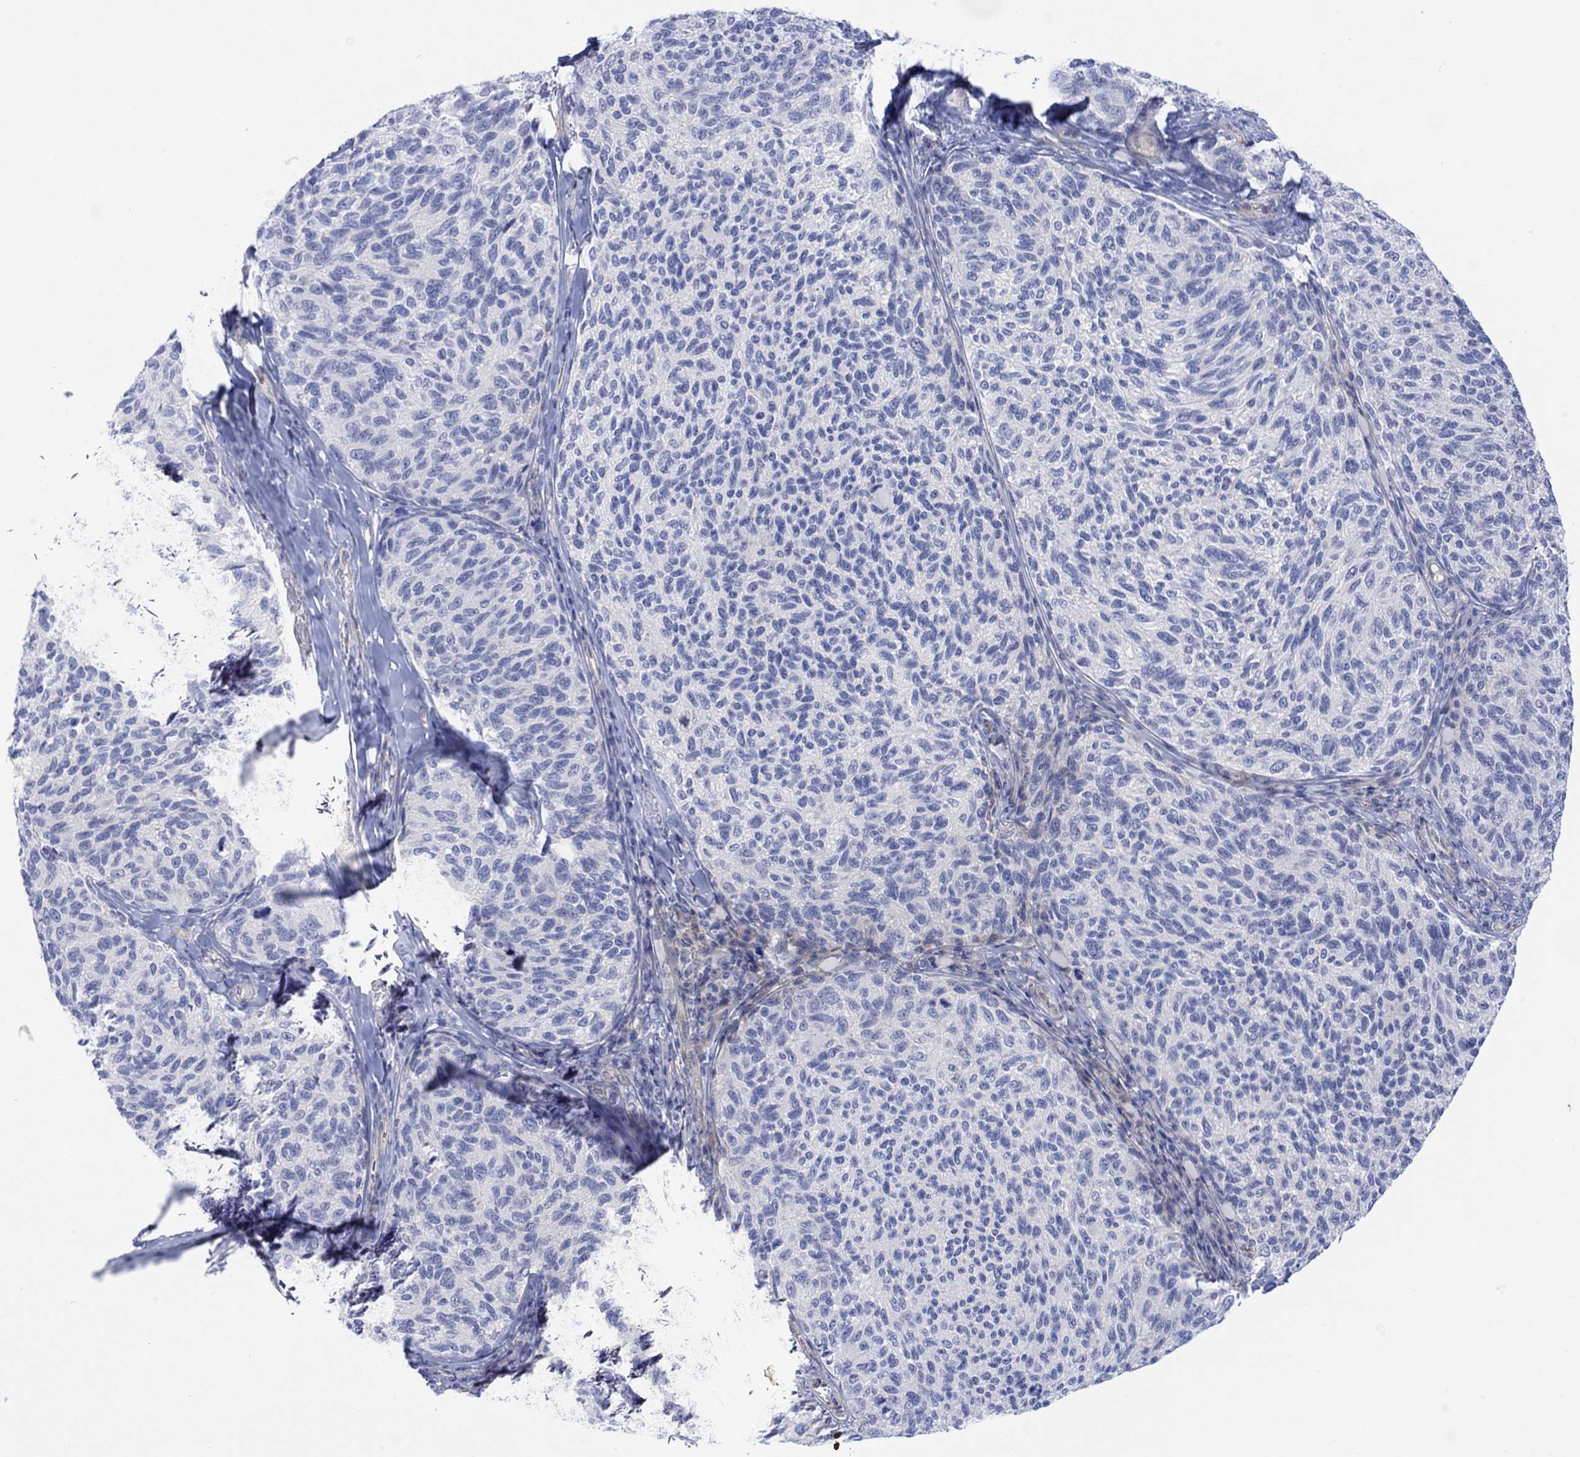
{"staining": {"intensity": "negative", "quantity": "none", "location": "none"}, "tissue": "melanoma", "cell_type": "Tumor cells", "image_type": "cancer", "snomed": [{"axis": "morphology", "description": "Malignant melanoma, NOS"}, {"axis": "topography", "description": "Skin"}], "caption": "There is no significant expression in tumor cells of malignant melanoma.", "gene": "TLDC2", "patient": {"sex": "female", "age": 73}}